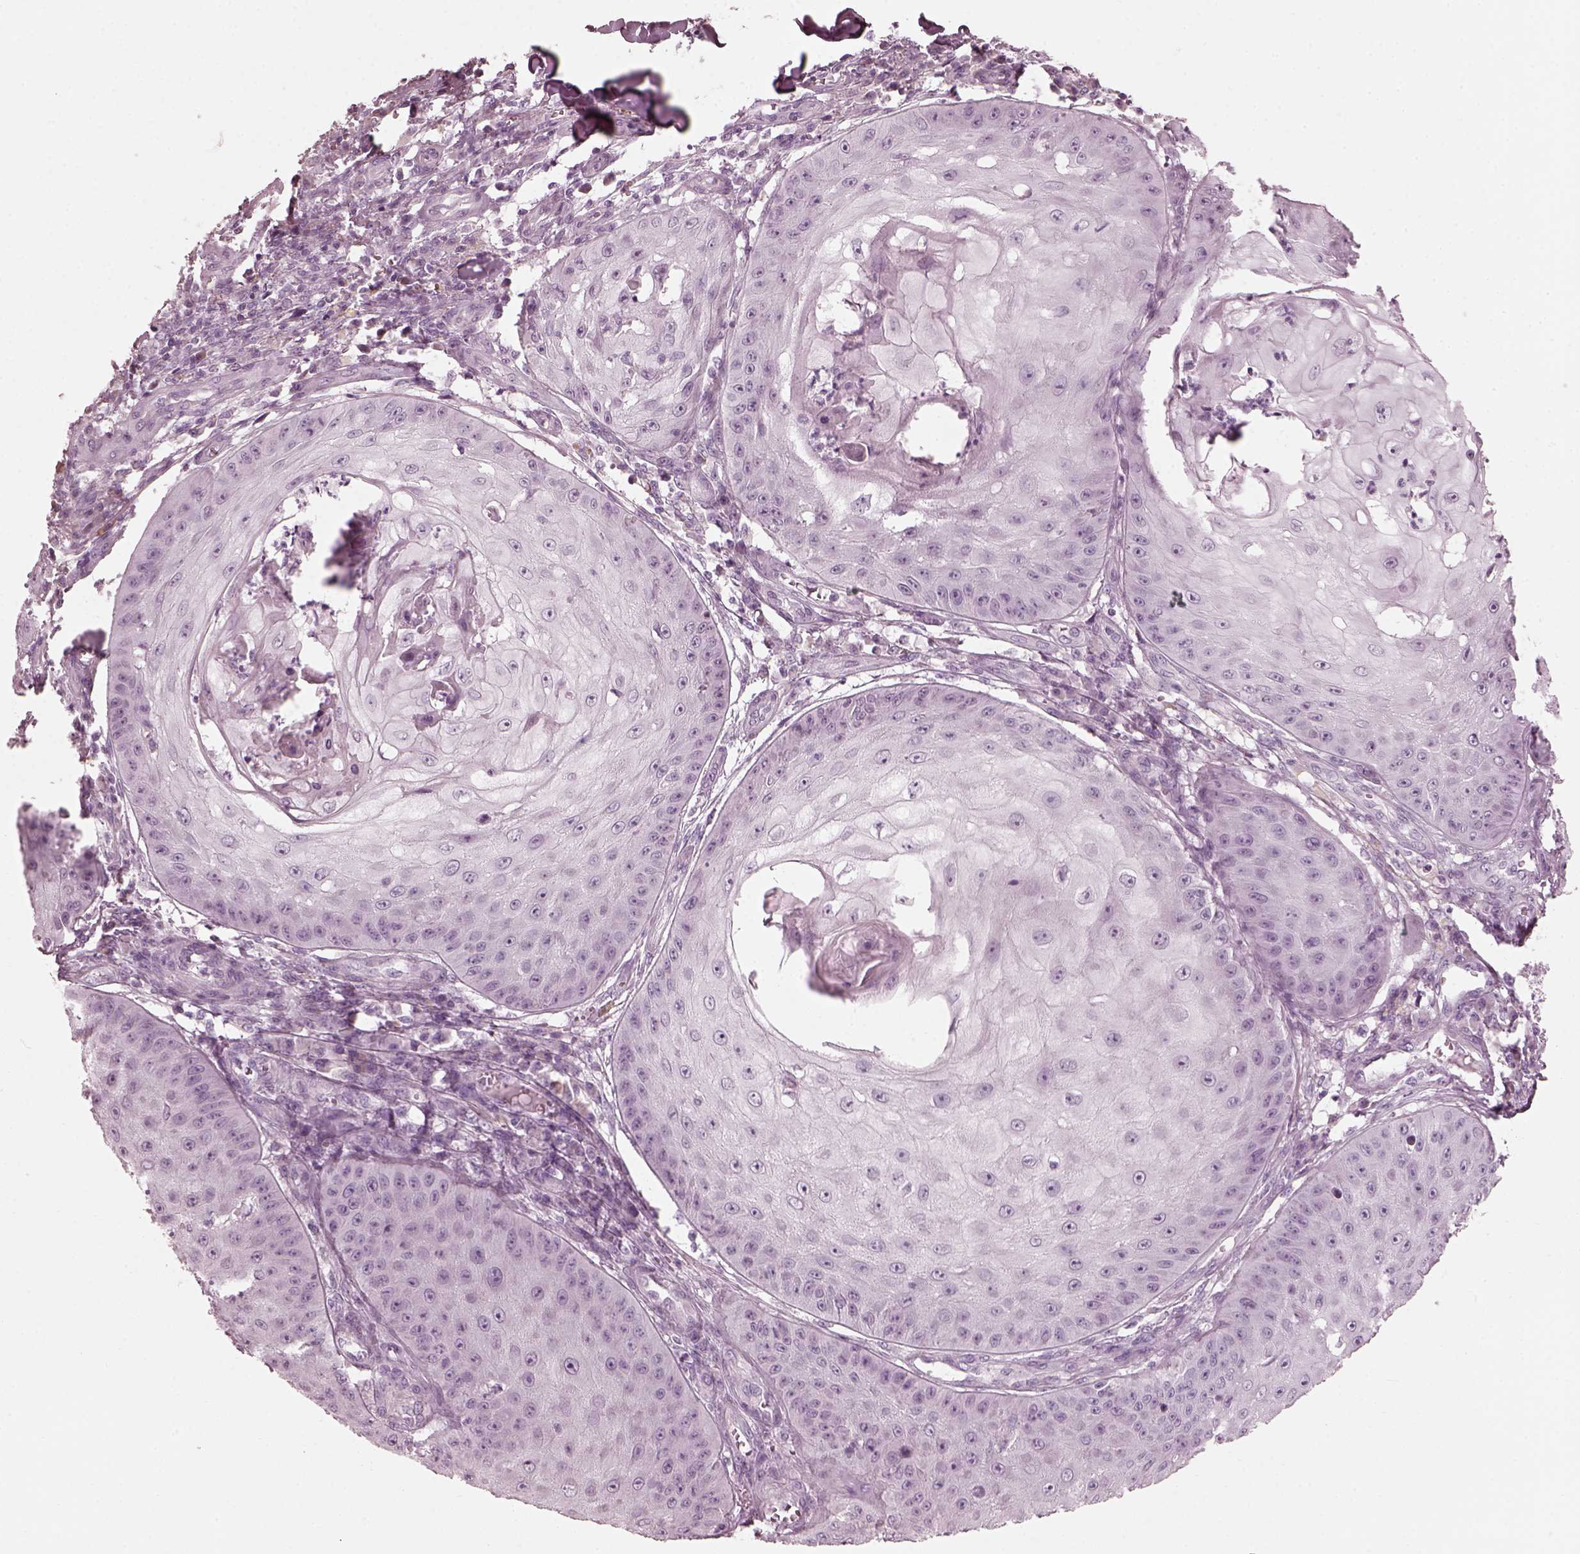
{"staining": {"intensity": "negative", "quantity": "none", "location": "none"}, "tissue": "skin cancer", "cell_type": "Tumor cells", "image_type": "cancer", "snomed": [{"axis": "morphology", "description": "Squamous cell carcinoma, NOS"}, {"axis": "topography", "description": "Skin"}], "caption": "DAB (3,3'-diaminobenzidine) immunohistochemical staining of human skin squamous cell carcinoma exhibits no significant expression in tumor cells.", "gene": "SAXO2", "patient": {"sex": "male", "age": 70}}